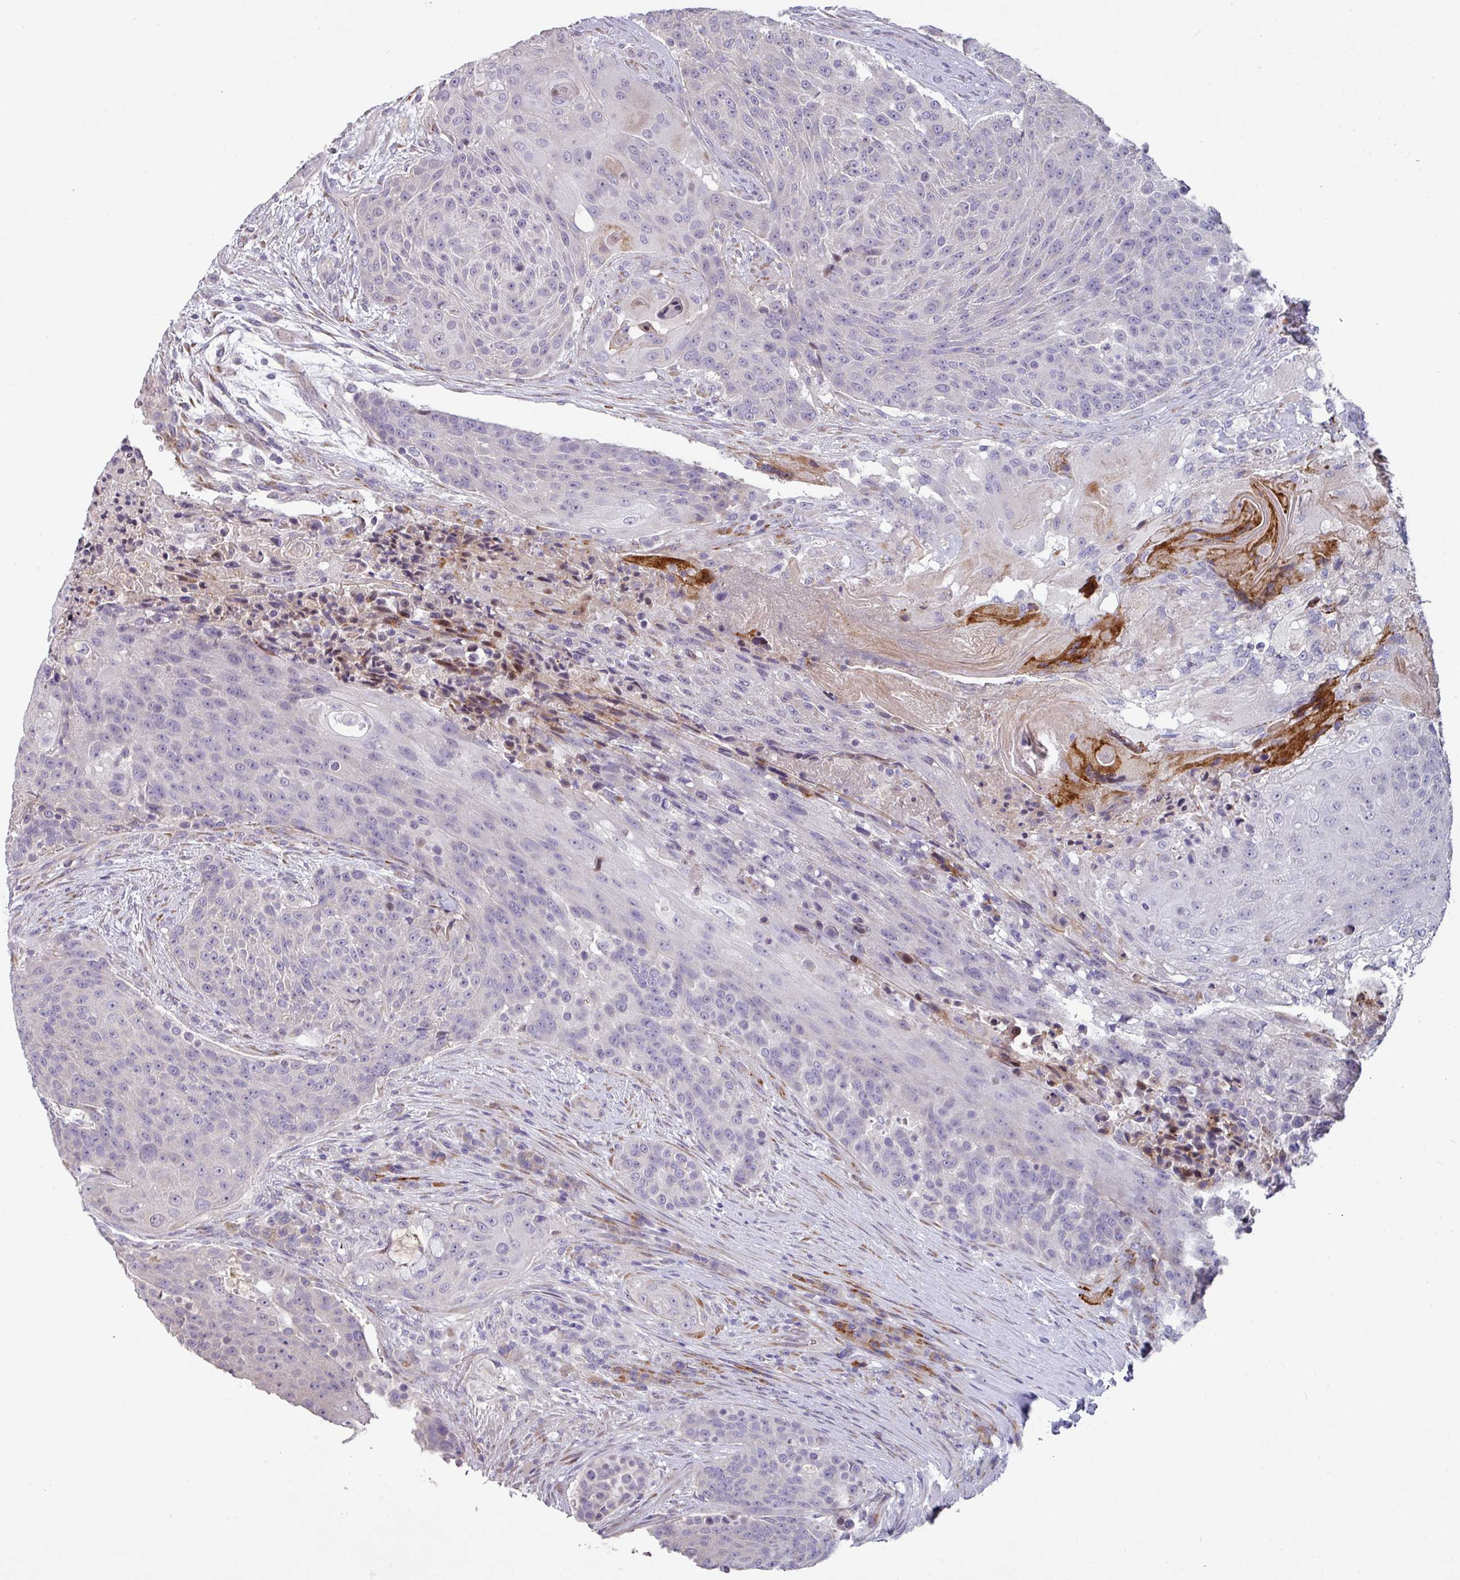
{"staining": {"intensity": "negative", "quantity": "none", "location": "none"}, "tissue": "urothelial cancer", "cell_type": "Tumor cells", "image_type": "cancer", "snomed": [{"axis": "morphology", "description": "Urothelial carcinoma, High grade"}, {"axis": "topography", "description": "Urinary bladder"}], "caption": "This is a image of immunohistochemistry (IHC) staining of urothelial carcinoma (high-grade), which shows no expression in tumor cells.", "gene": "KLHL3", "patient": {"sex": "female", "age": 63}}